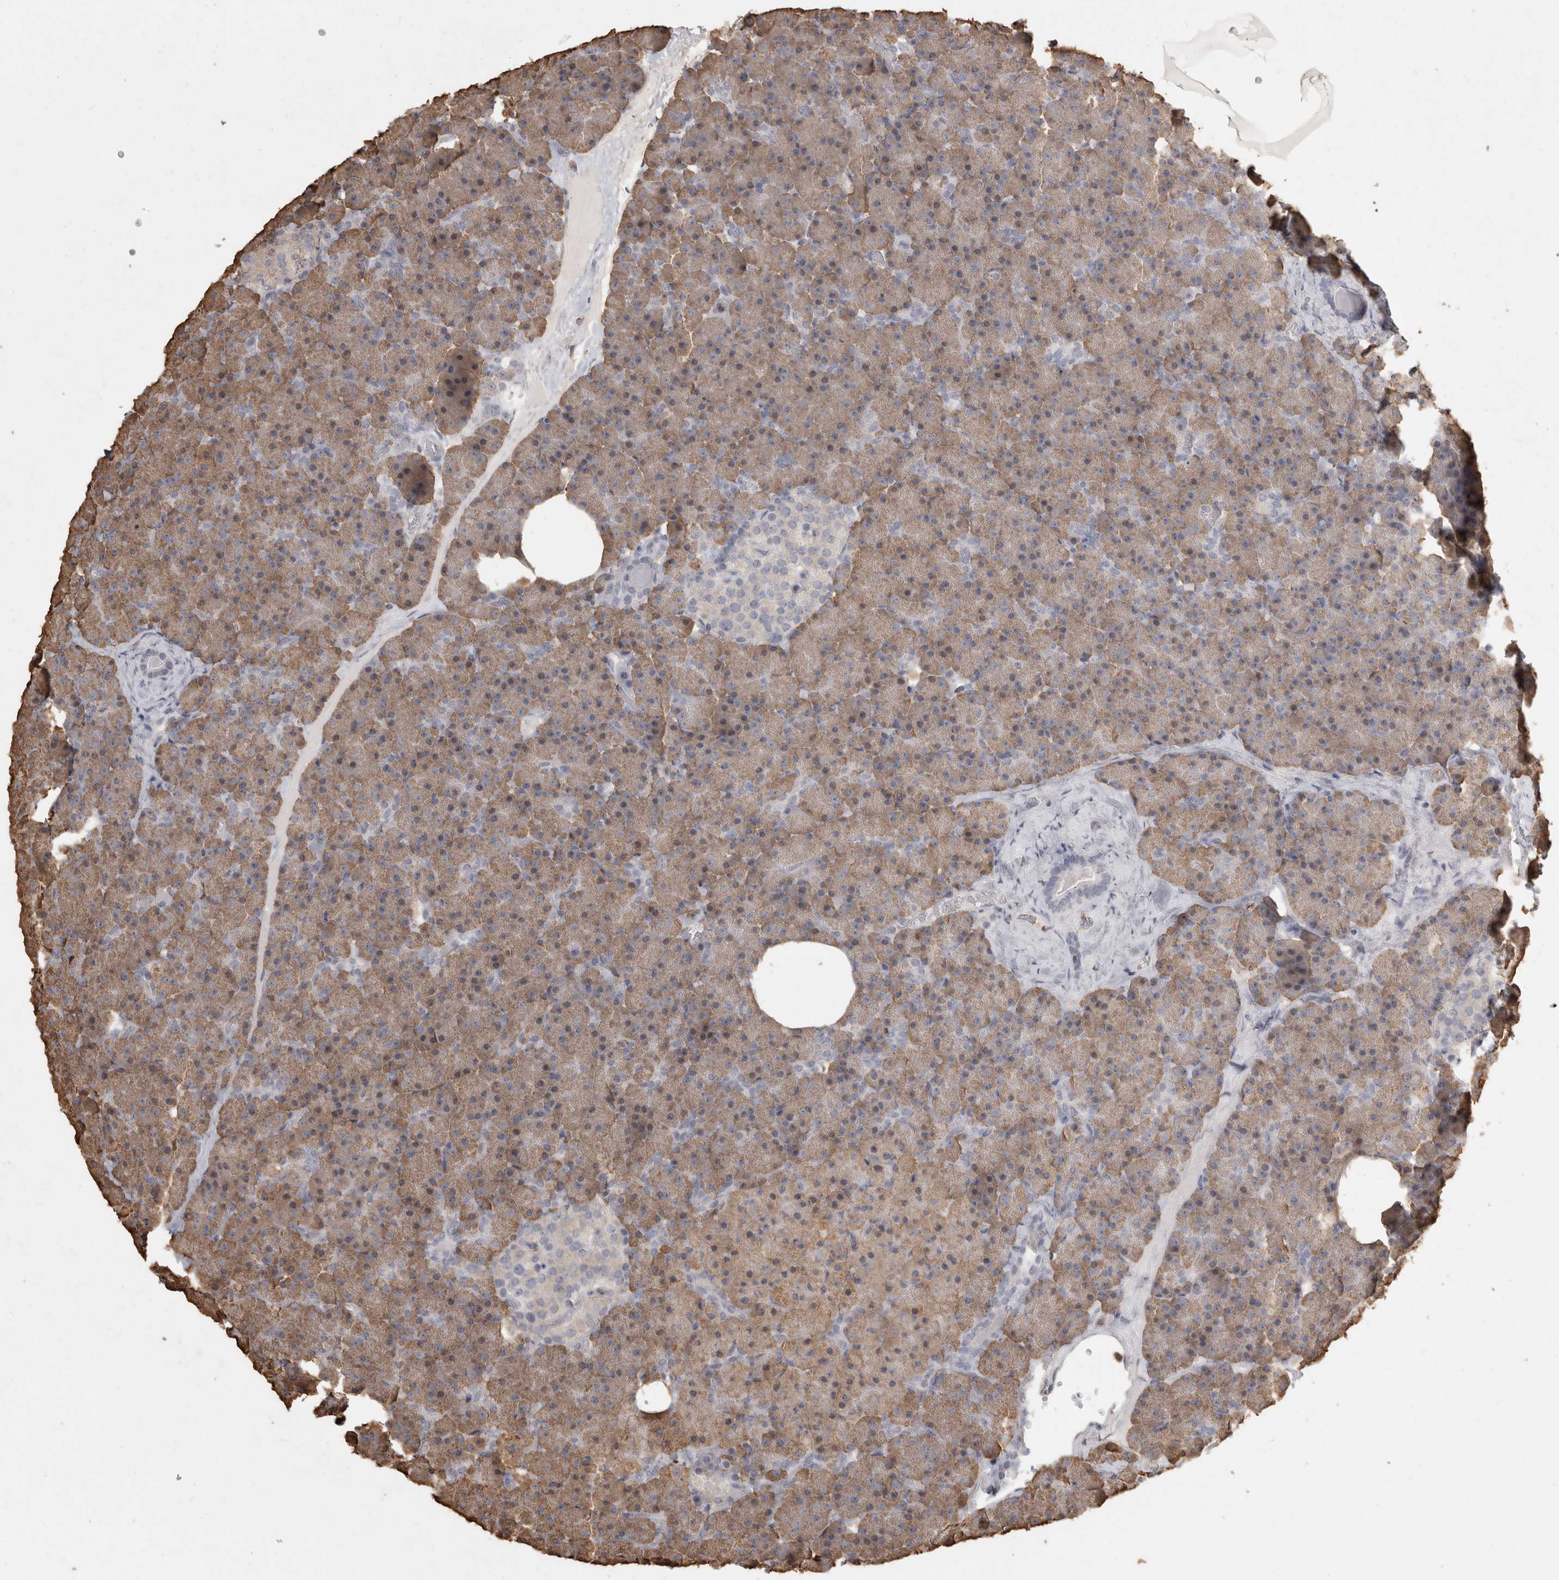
{"staining": {"intensity": "moderate", "quantity": "25%-75%", "location": "cytoplasmic/membranous"}, "tissue": "pancreas", "cell_type": "Exocrine glandular cells", "image_type": "normal", "snomed": [{"axis": "morphology", "description": "Normal tissue, NOS"}, {"axis": "morphology", "description": "Carcinoid, malignant, NOS"}, {"axis": "topography", "description": "Pancreas"}], "caption": "Immunohistochemistry histopathology image of normal human pancreas stained for a protein (brown), which demonstrates medium levels of moderate cytoplasmic/membranous staining in approximately 25%-75% of exocrine glandular cells.", "gene": "REPS2", "patient": {"sex": "female", "age": 35}}